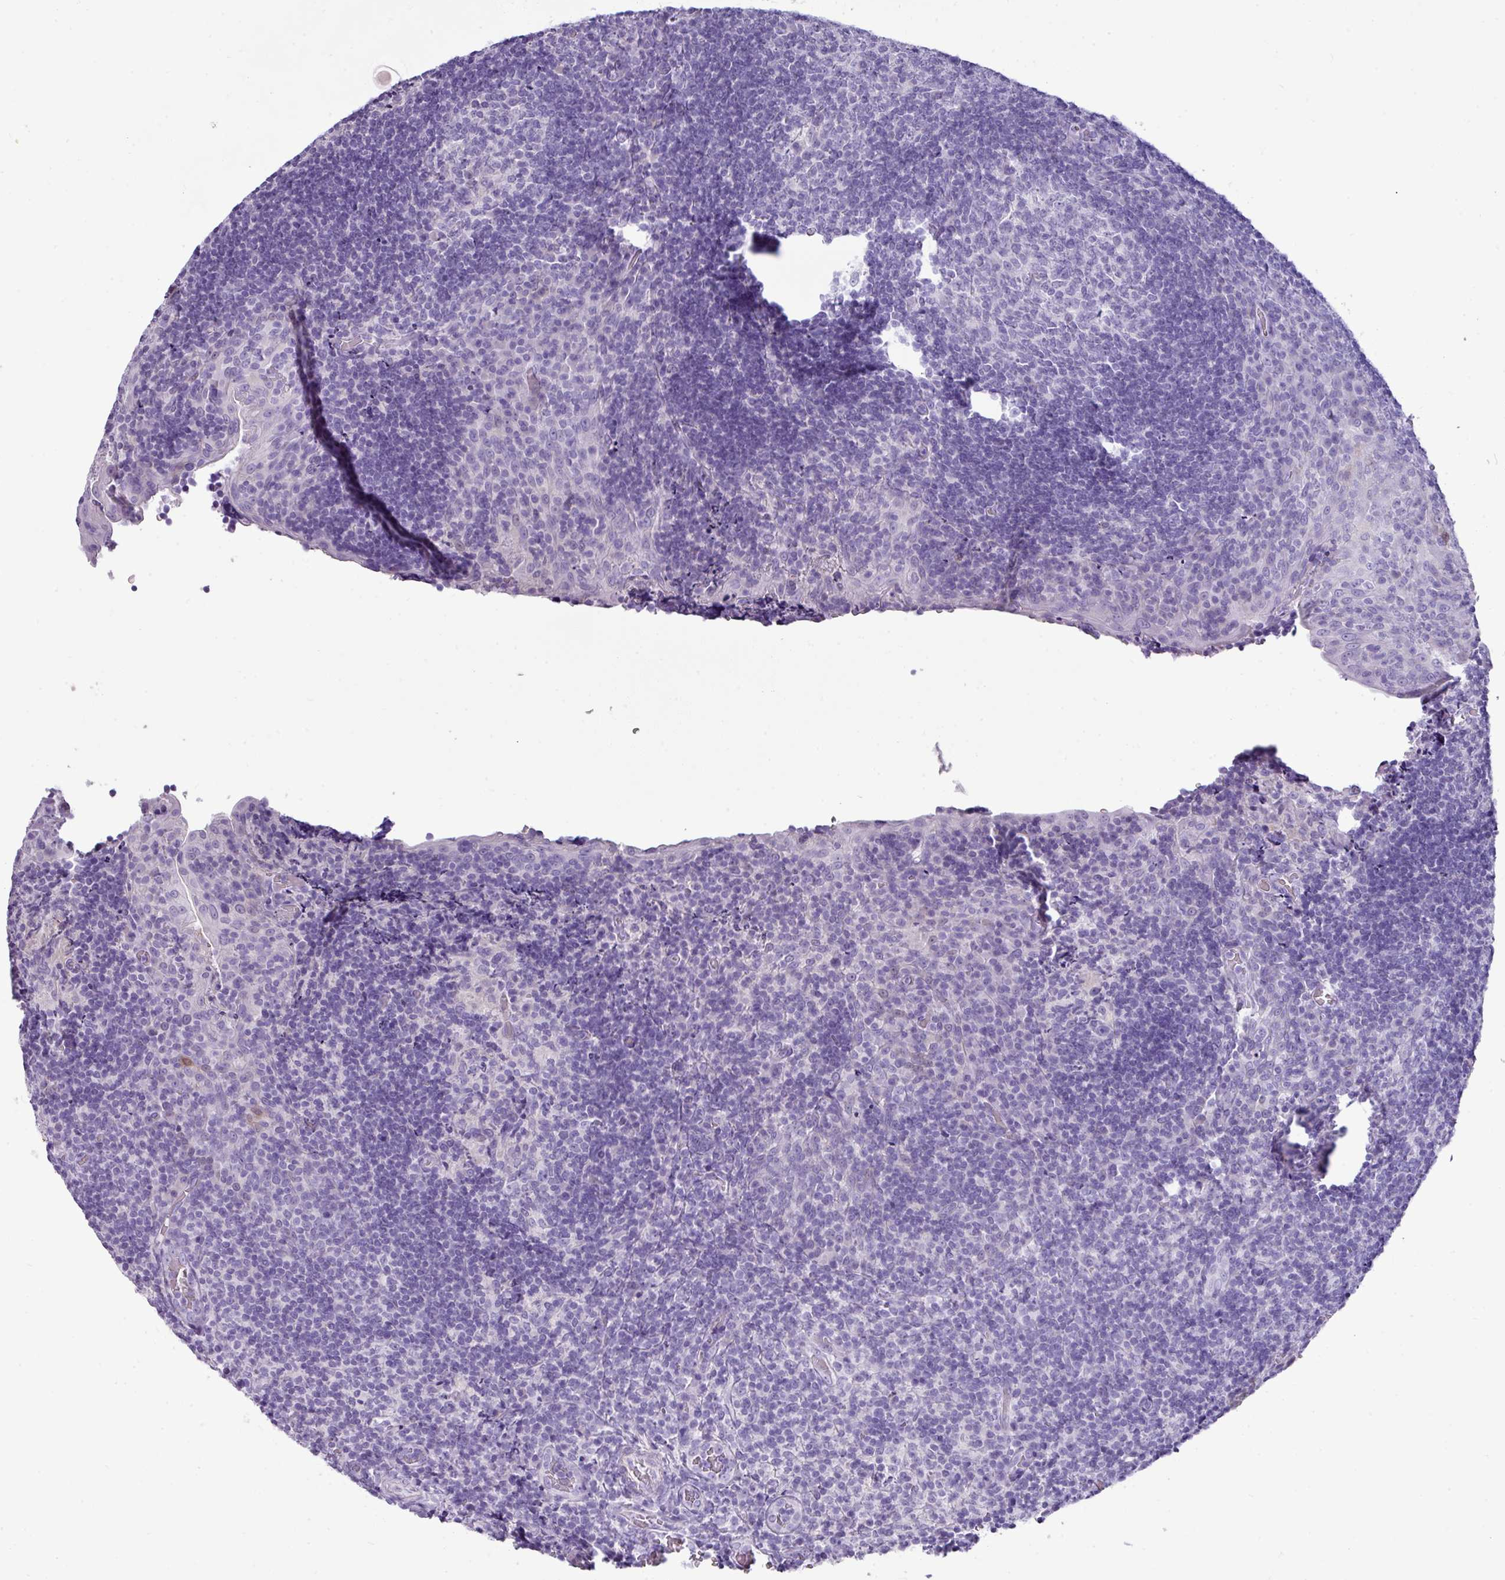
{"staining": {"intensity": "negative", "quantity": "none", "location": "none"}, "tissue": "tonsil", "cell_type": "Germinal center cells", "image_type": "normal", "snomed": [{"axis": "morphology", "description": "Normal tissue, NOS"}, {"axis": "topography", "description": "Tonsil"}], "caption": "A high-resolution micrograph shows immunohistochemistry (IHC) staining of unremarkable tonsil, which demonstrates no significant positivity in germinal center cells.", "gene": "GSTA1", "patient": {"sex": "male", "age": 17}}